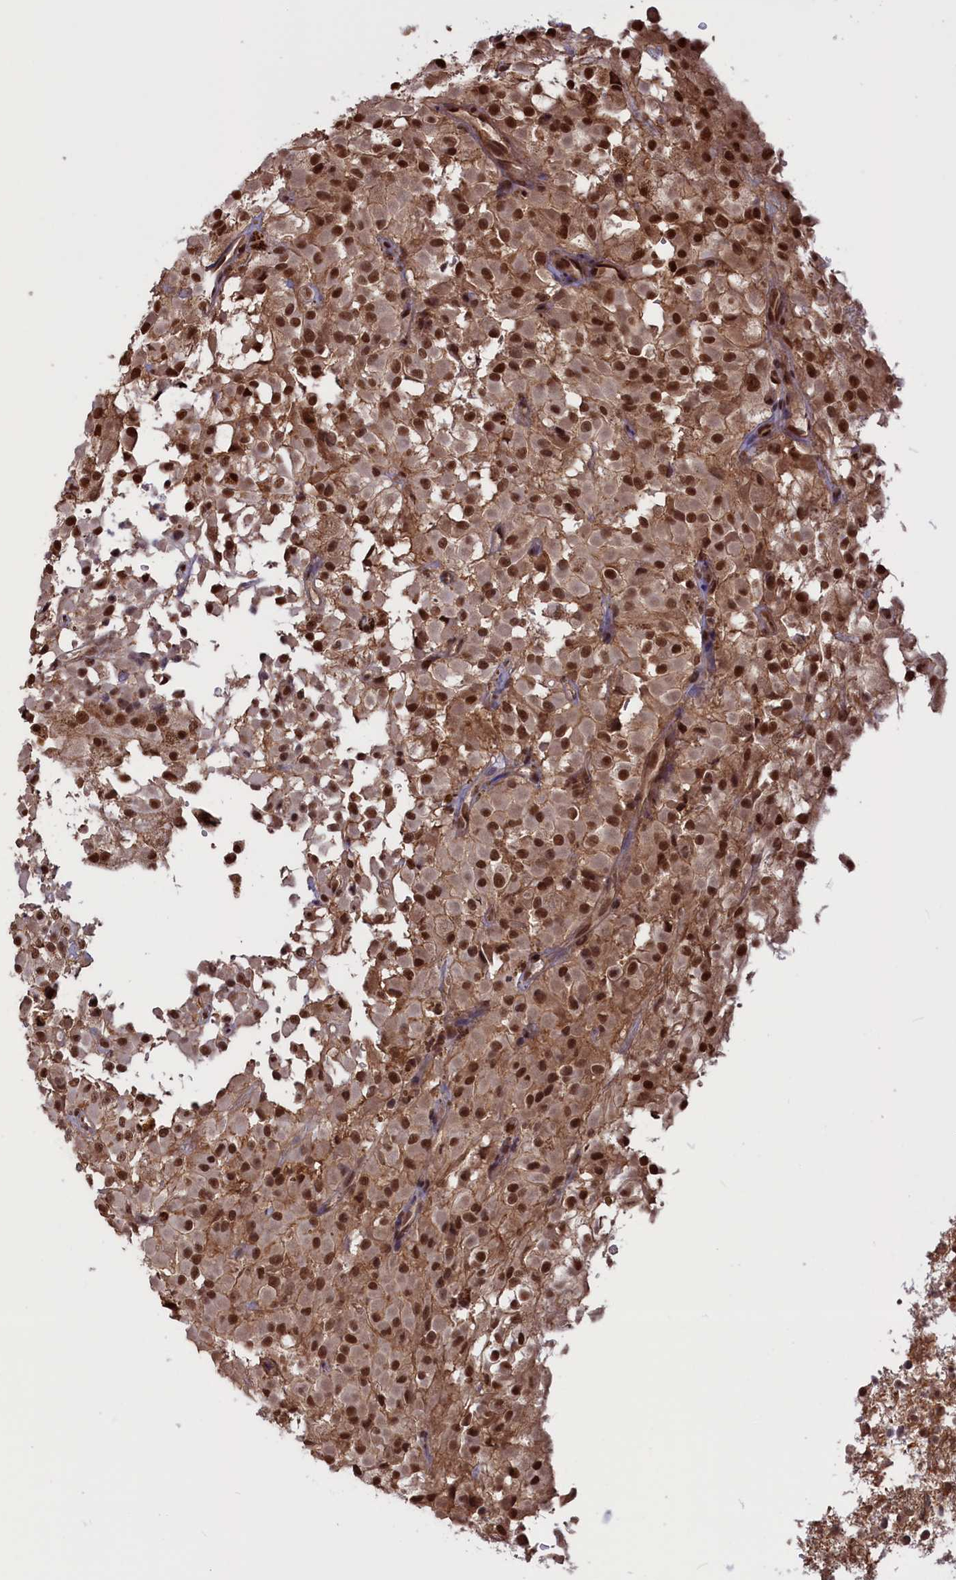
{"staining": {"intensity": "strong", "quantity": ">75%", "location": "nuclear"}, "tissue": "glioma", "cell_type": "Tumor cells", "image_type": "cancer", "snomed": [{"axis": "morphology", "description": "Glioma, malignant, High grade"}, {"axis": "topography", "description": "Brain"}], "caption": "Malignant glioma (high-grade) stained for a protein demonstrates strong nuclear positivity in tumor cells. (Stains: DAB in brown, nuclei in blue, Microscopy: brightfield microscopy at high magnification).", "gene": "PLP2", "patient": {"sex": "female", "age": 59}}